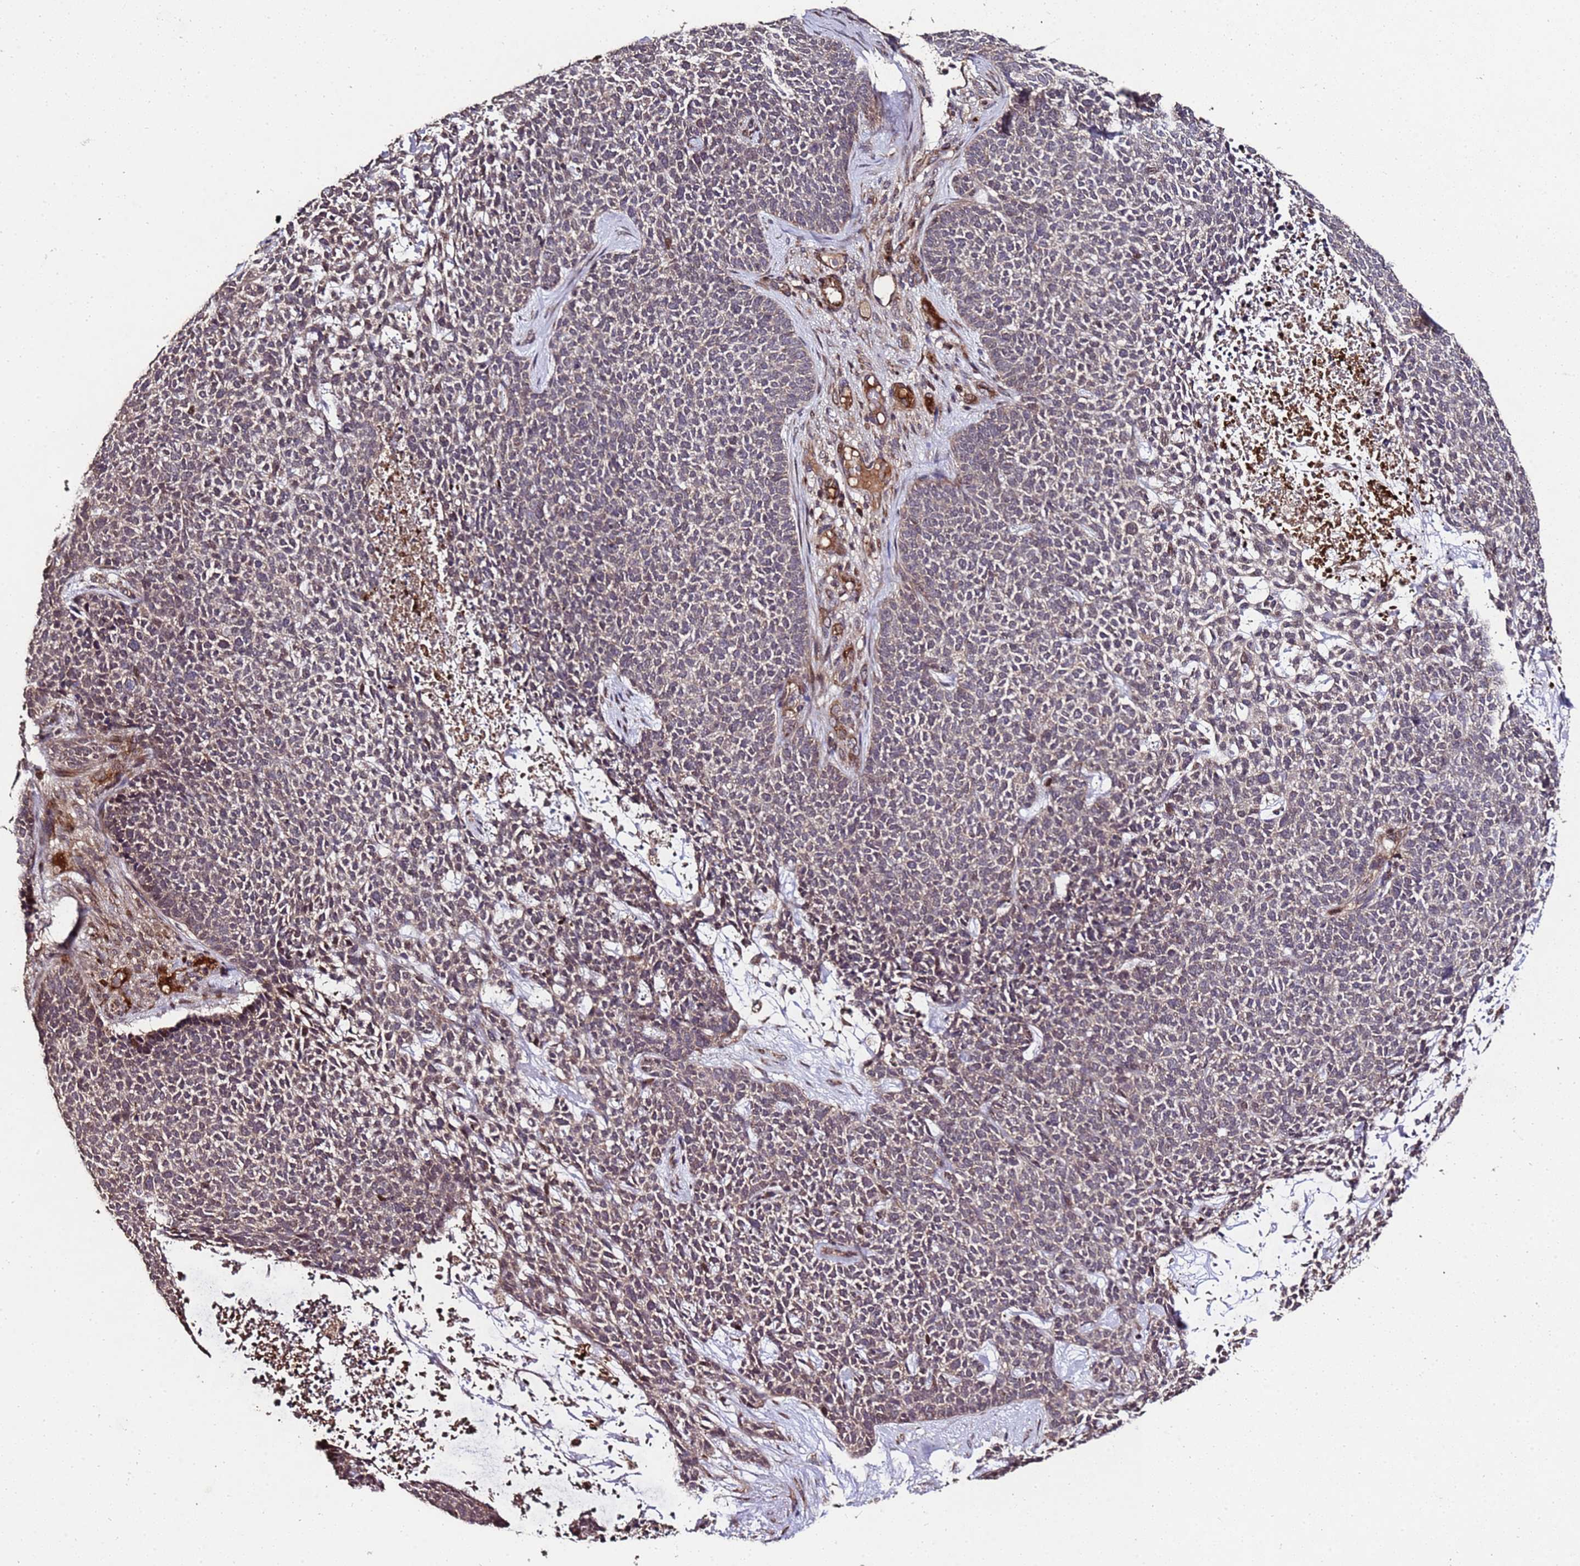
{"staining": {"intensity": "weak", "quantity": ">75%", "location": "cytoplasmic/membranous,nuclear"}, "tissue": "skin cancer", "cell_type": "Tumor cells", "image_type": "cancer", "snomed": [{"axis": "morphology", "description": "Basal cell carcinoma"}, {"axis": "topography", "description": "Skin"}], "caption": "An image showing weak cytoplasmic/membranous and nuclear positivity in about >75% of tumor cells in skin cancer (basal cell carcinoma), as visualized by brown immunohistochemical staining.", "gene": "PRODH", "patient": {"sex": "female", "age": 84}}